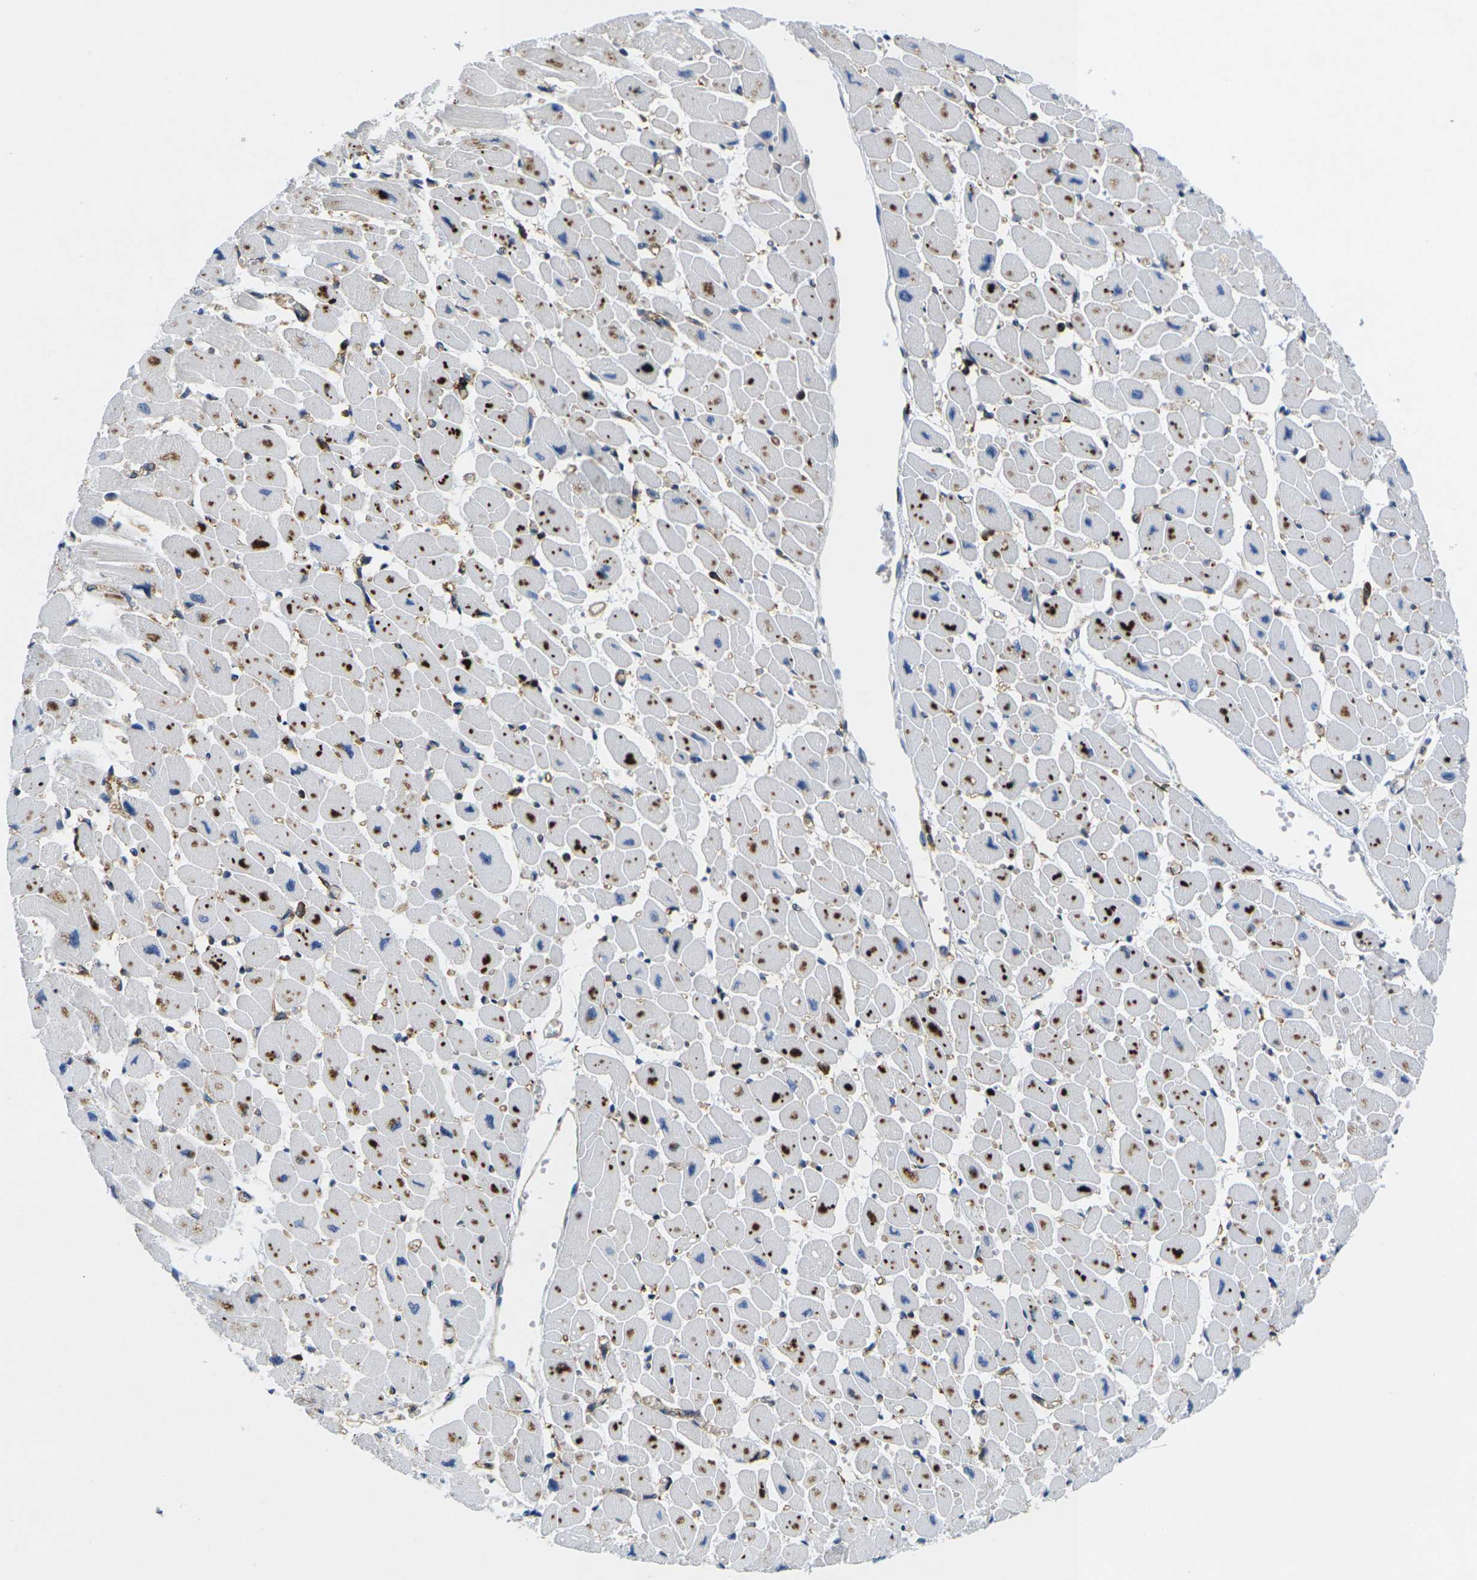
{"staining": {"intensity": "strong", "quantity": "25%-75%", "location": "cytoplasmic/membranous"}, "tissue": "heart muscle", "cell_type": "Cardiomyocytes", "image_type": "normal", "snomed": [{"axis": "morphology", "description": "Normal tissue, NOS"}, {"axis": "topography", "description": "Heart"}], "caption": "Heart muscle stained with DAB (3,3'-diaminobenzidine) immunohistochemistry exhibits high levels of strong cytoplasmic/membranous staining in about 25%-75% of cardiomyocytes.", "gene": "IQGAP1", "patient": {"sex": "female", "age": 54}}